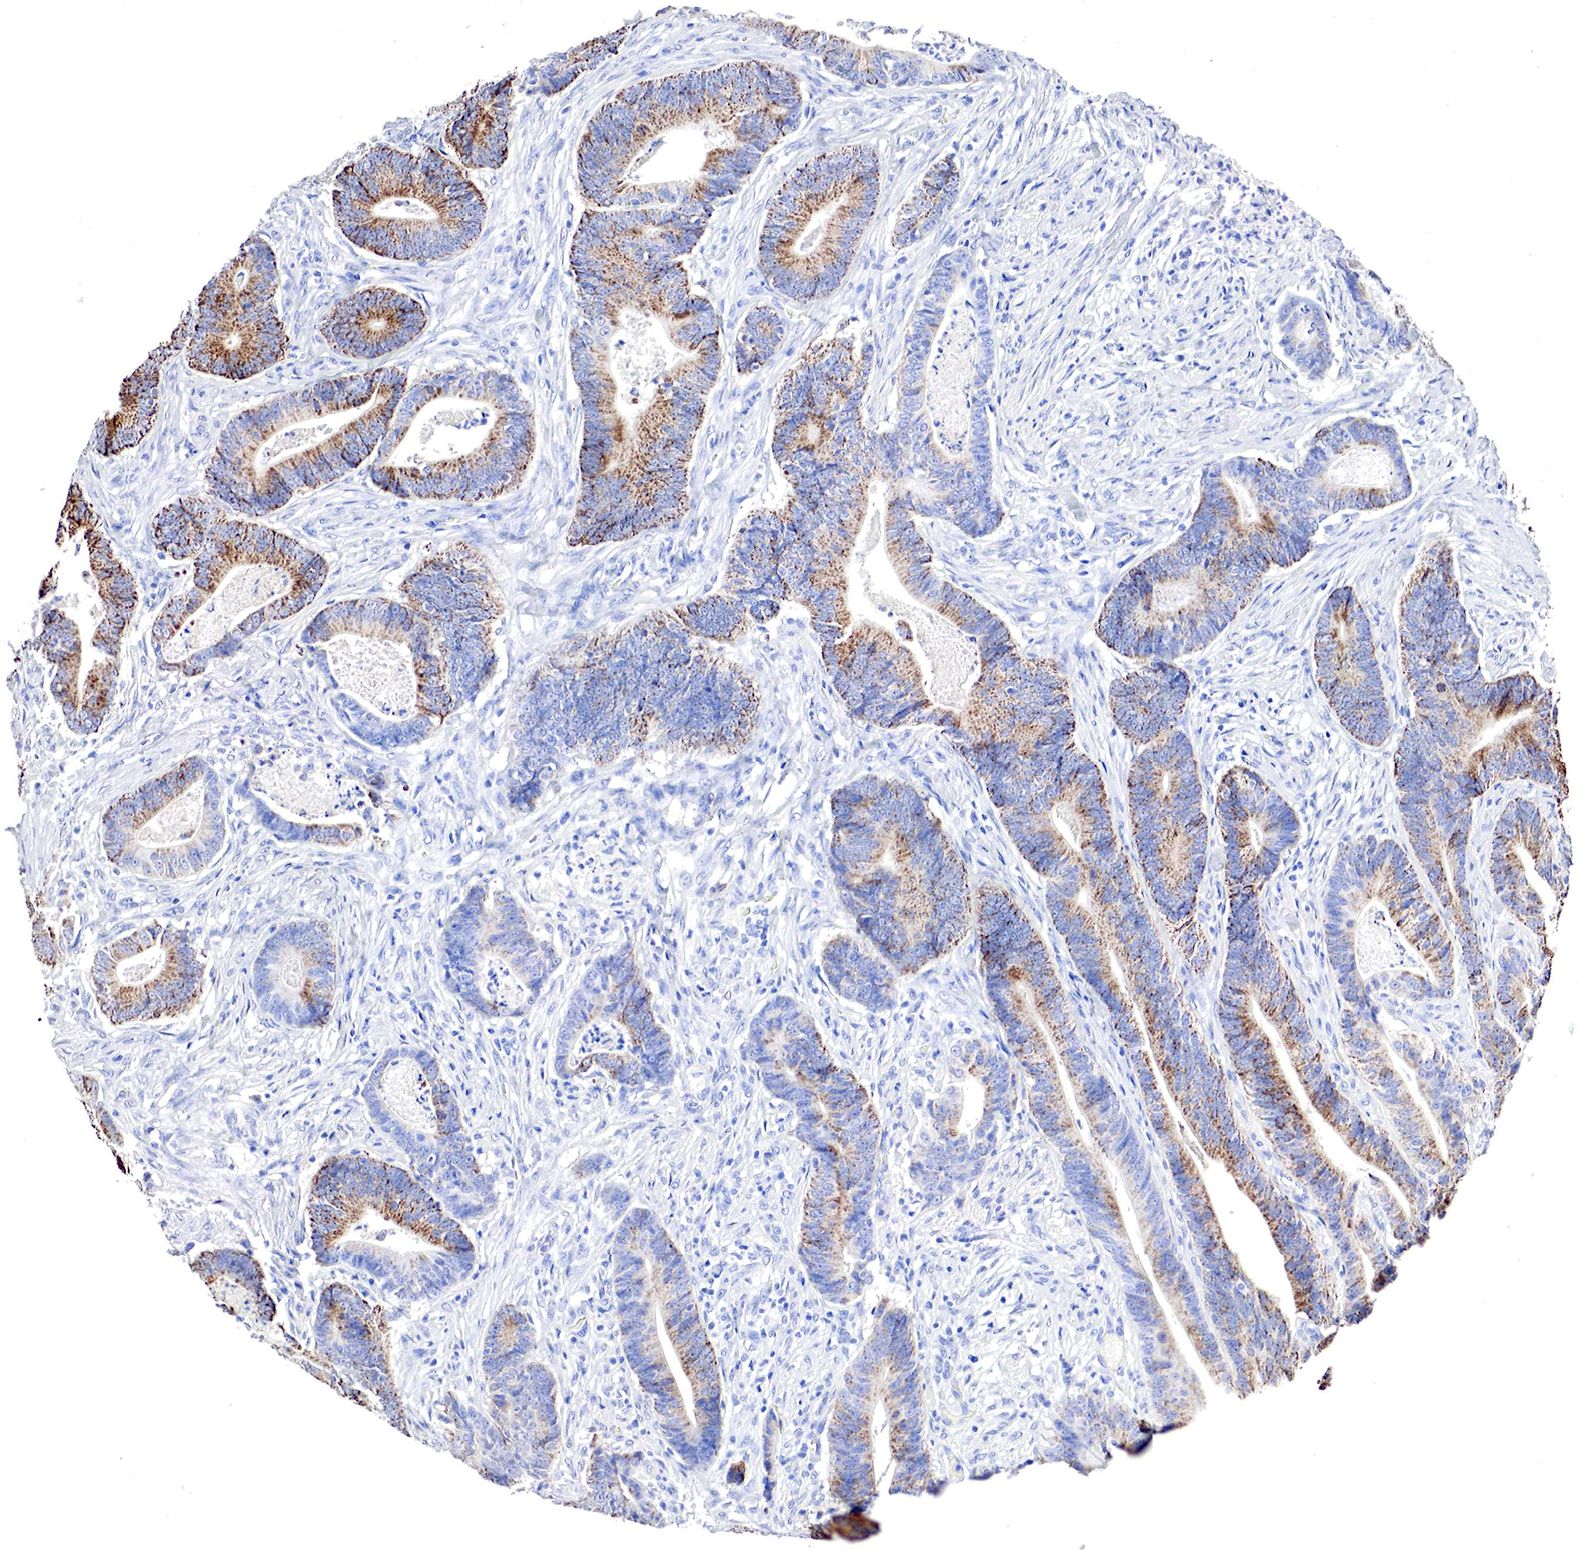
{"staining": {"intensity": "strong", "quantity": "25%-75%", "location": "cytoplasmic/membranous"}, "tissue": "stomach cancer", "cell_type": "Tumor cells", "image_type": "cancer", "snomed": [{"axis": "morphology", "description": "Adenocarcinoma, NOS"}, {"axis": "topography", "description": "Stomach, lower"}], "caption": "Immunohistochemistry photomicrograph of neoplastic tissue: human stomach cancer stained using IHC shows high levels of strong protein expression localized specifically in the cytoplasmic/membranous of tumor cells, appearing as a cytoplasmic/membranous brown color.", "gene": "OTC", "patient": {"sex": "female", "age": 86}}